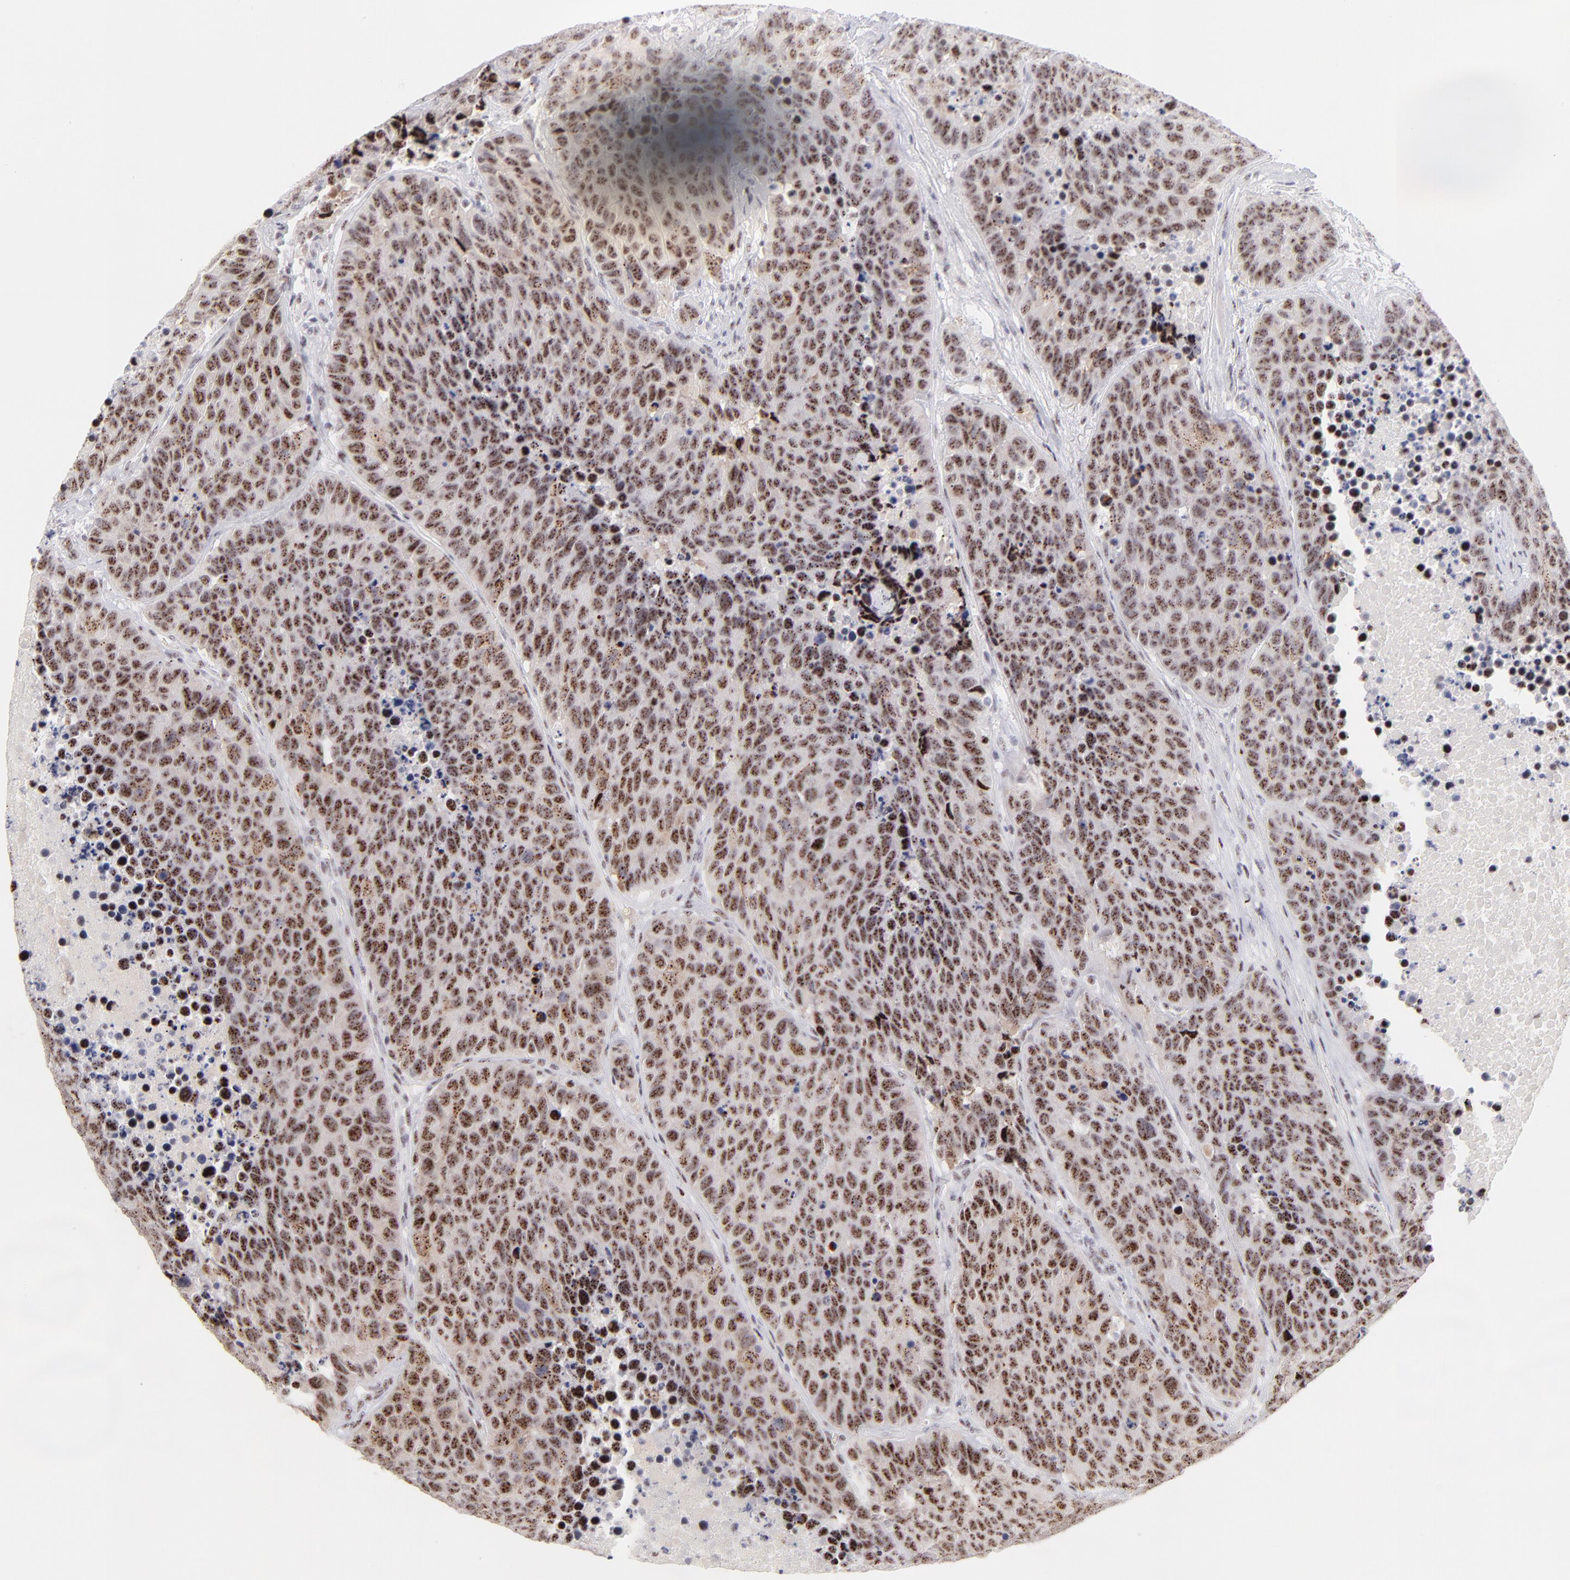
{"staining": {"intensity": "moderate", "quantity": ">75%", "location": "nuclear"}, "tissue": "carcinoid", "cell_type": "Tumor cells", "image_type": "cancer", "snomed": [{"axis": "morphology", "description": "Carcinoid, malignant, NOS"}, {"axis": "topography", "description": "Lung"}], "caption": "Carcinoid (malignant) stained with IHC displays moderate nuclear expression in about >75% of tumor cells.", "gene": "CDC25C", "patient": {"sex": "male", "age": 60}}